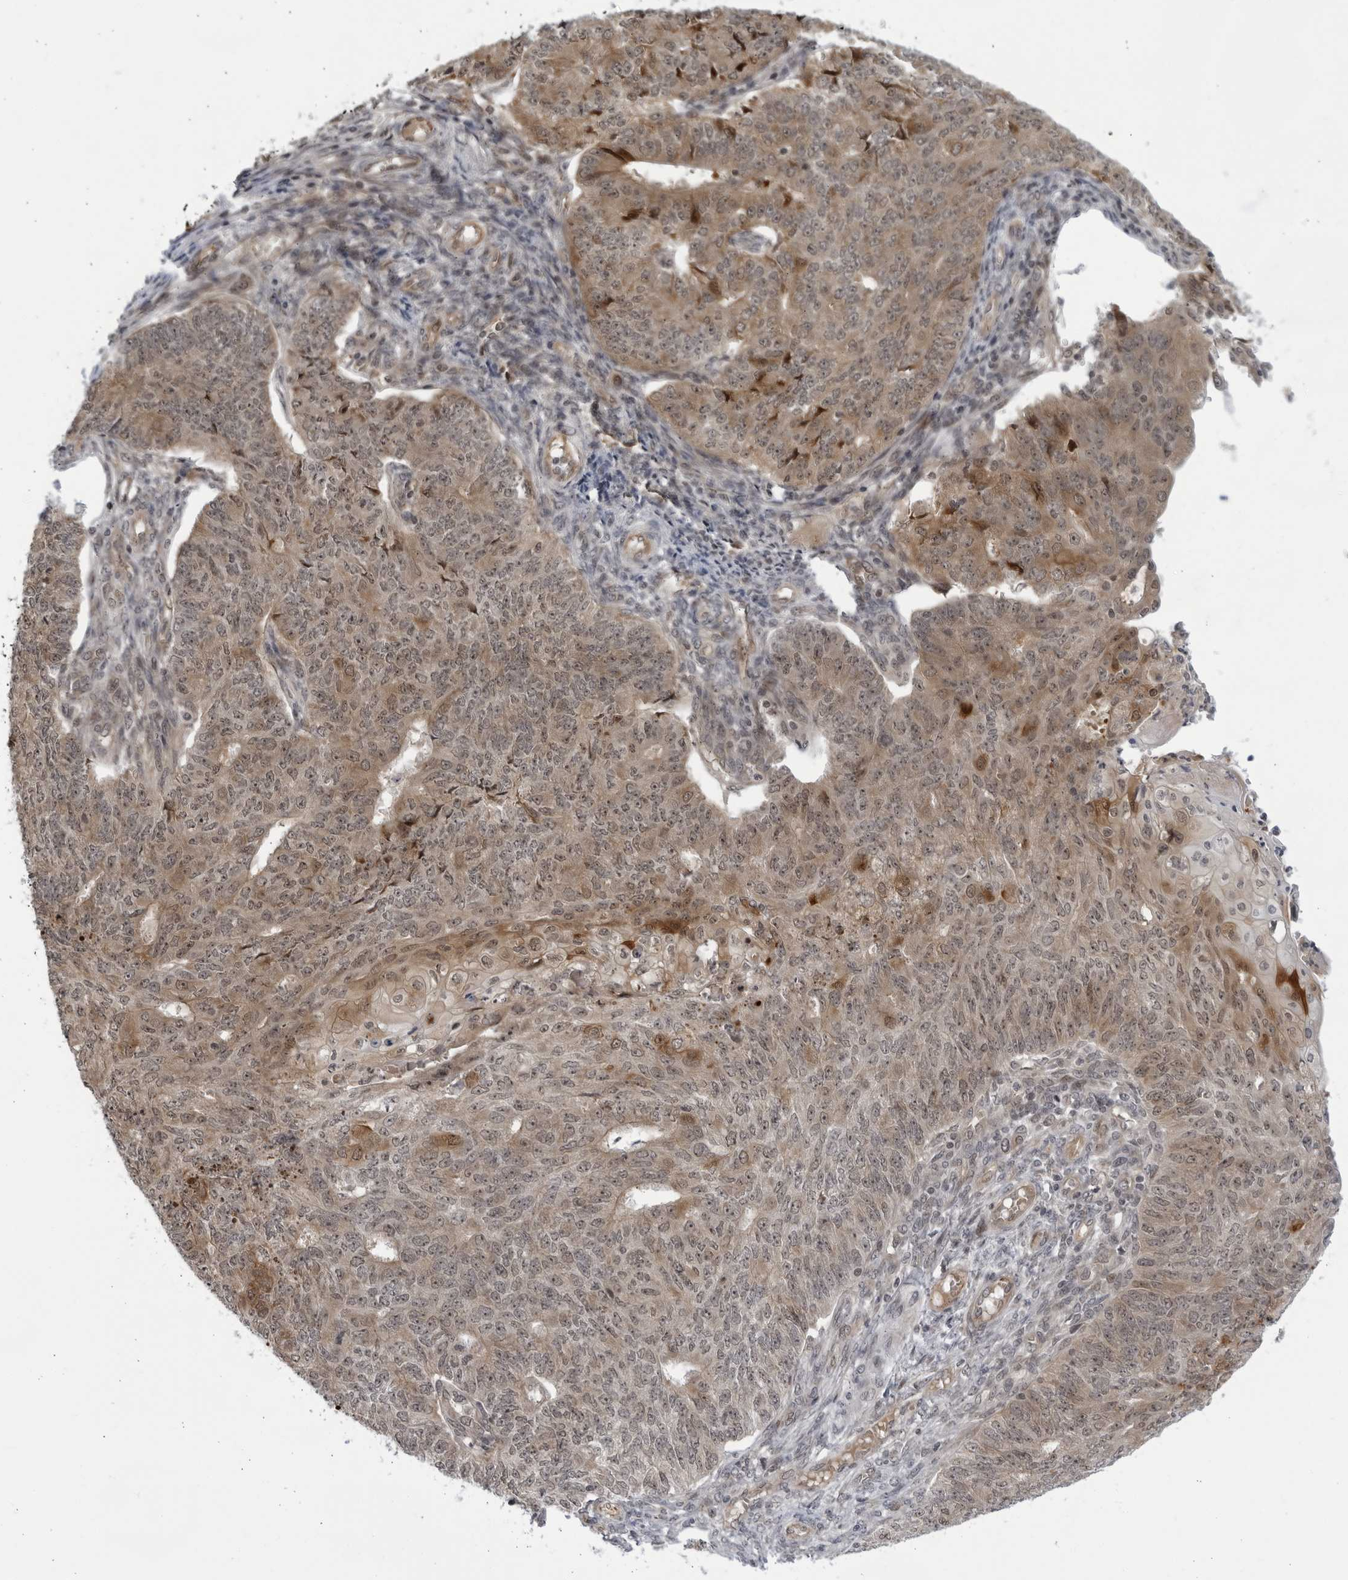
{"staining": {"intensity": "moderate", "quantity": "25%-75%", "location": "cytoplasmic/membranous,nuclear"}, "tissue": "endometrial cancer", "cell_type": "Tumor cells", "image_type": "cancer", "snomed": [{"axis": "morphology", "description": "Adenocarcinoma, NOS"}, {"axis": "topography", "description": "Endometrium"}], "caption": "This histopathology image shows endometrial adenocarcinoma stained with immunohistochemistry (IHC) to label a protein in brown. The cytoplasmic/membranous and nuclear of tumor cells show moderate positivity for the protein. Nuclei are counter-stained blue.", "gene": "ITGB3BP", "patient": {"sex": "female", "age": 32}}